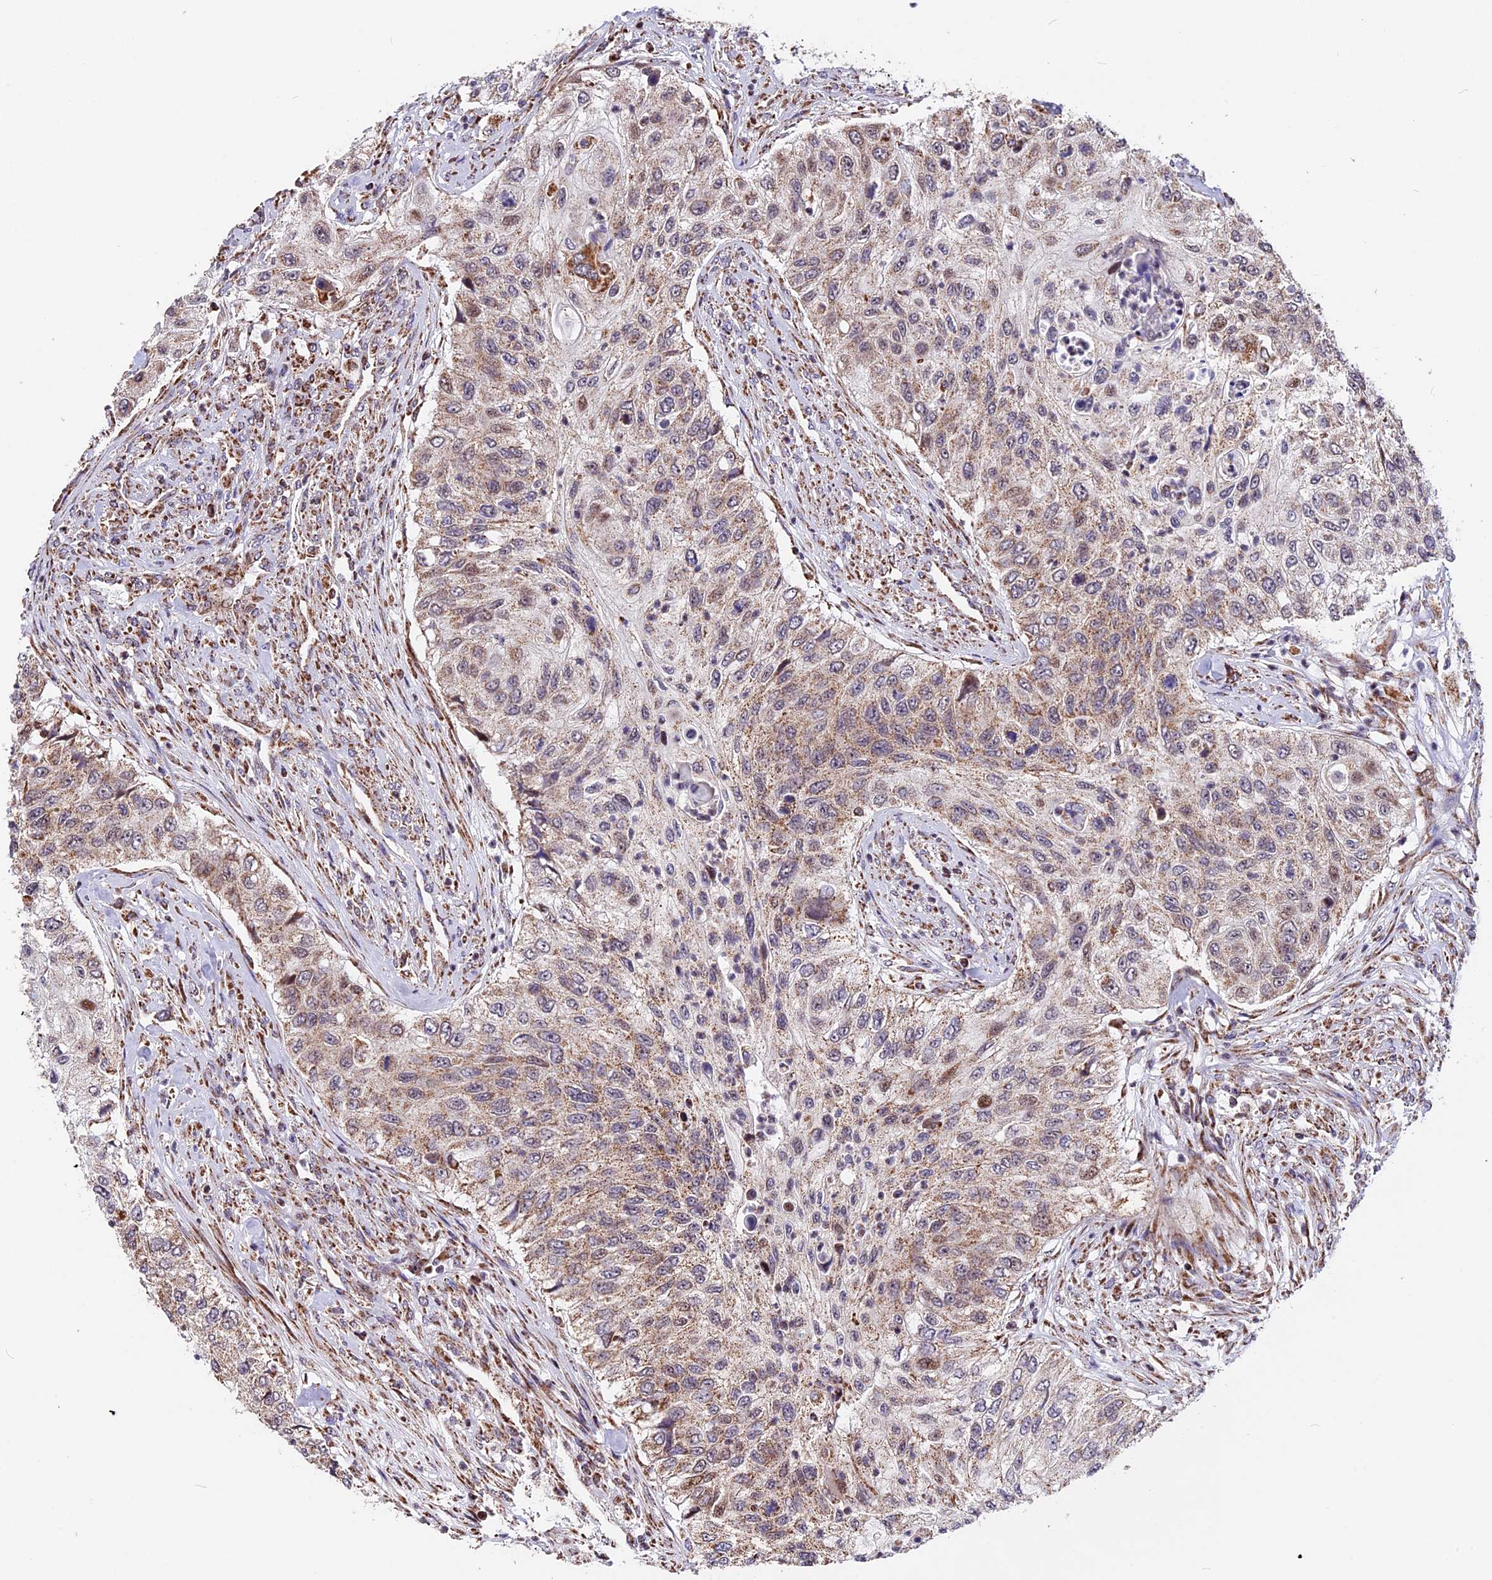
{"staining": {"intensity": "moderate", "quantity": ">75%", "location": "cytoplasmic/membranous"}, "tissue": "urothelial cancer", "cell_type": "Tumor cells", "image_type": "cancer", "snomed": [{"axis": "morphology", "description": "Urothelial carcinoma, High grade"}, {"axis": "topography", "description": "Urinary bladder"}], "caption": "Protein expression by IHC exhibits moderate cytoplasmic/membranous staining in about >75% of tumor cells in urothelial cancer. (DAB (3,3'-diaminobenzidine) IHC, brown staining for protein, blue staining for nuclei).", "gene": "FAM174C", "patient": {"sex": "female", "age": 60}}